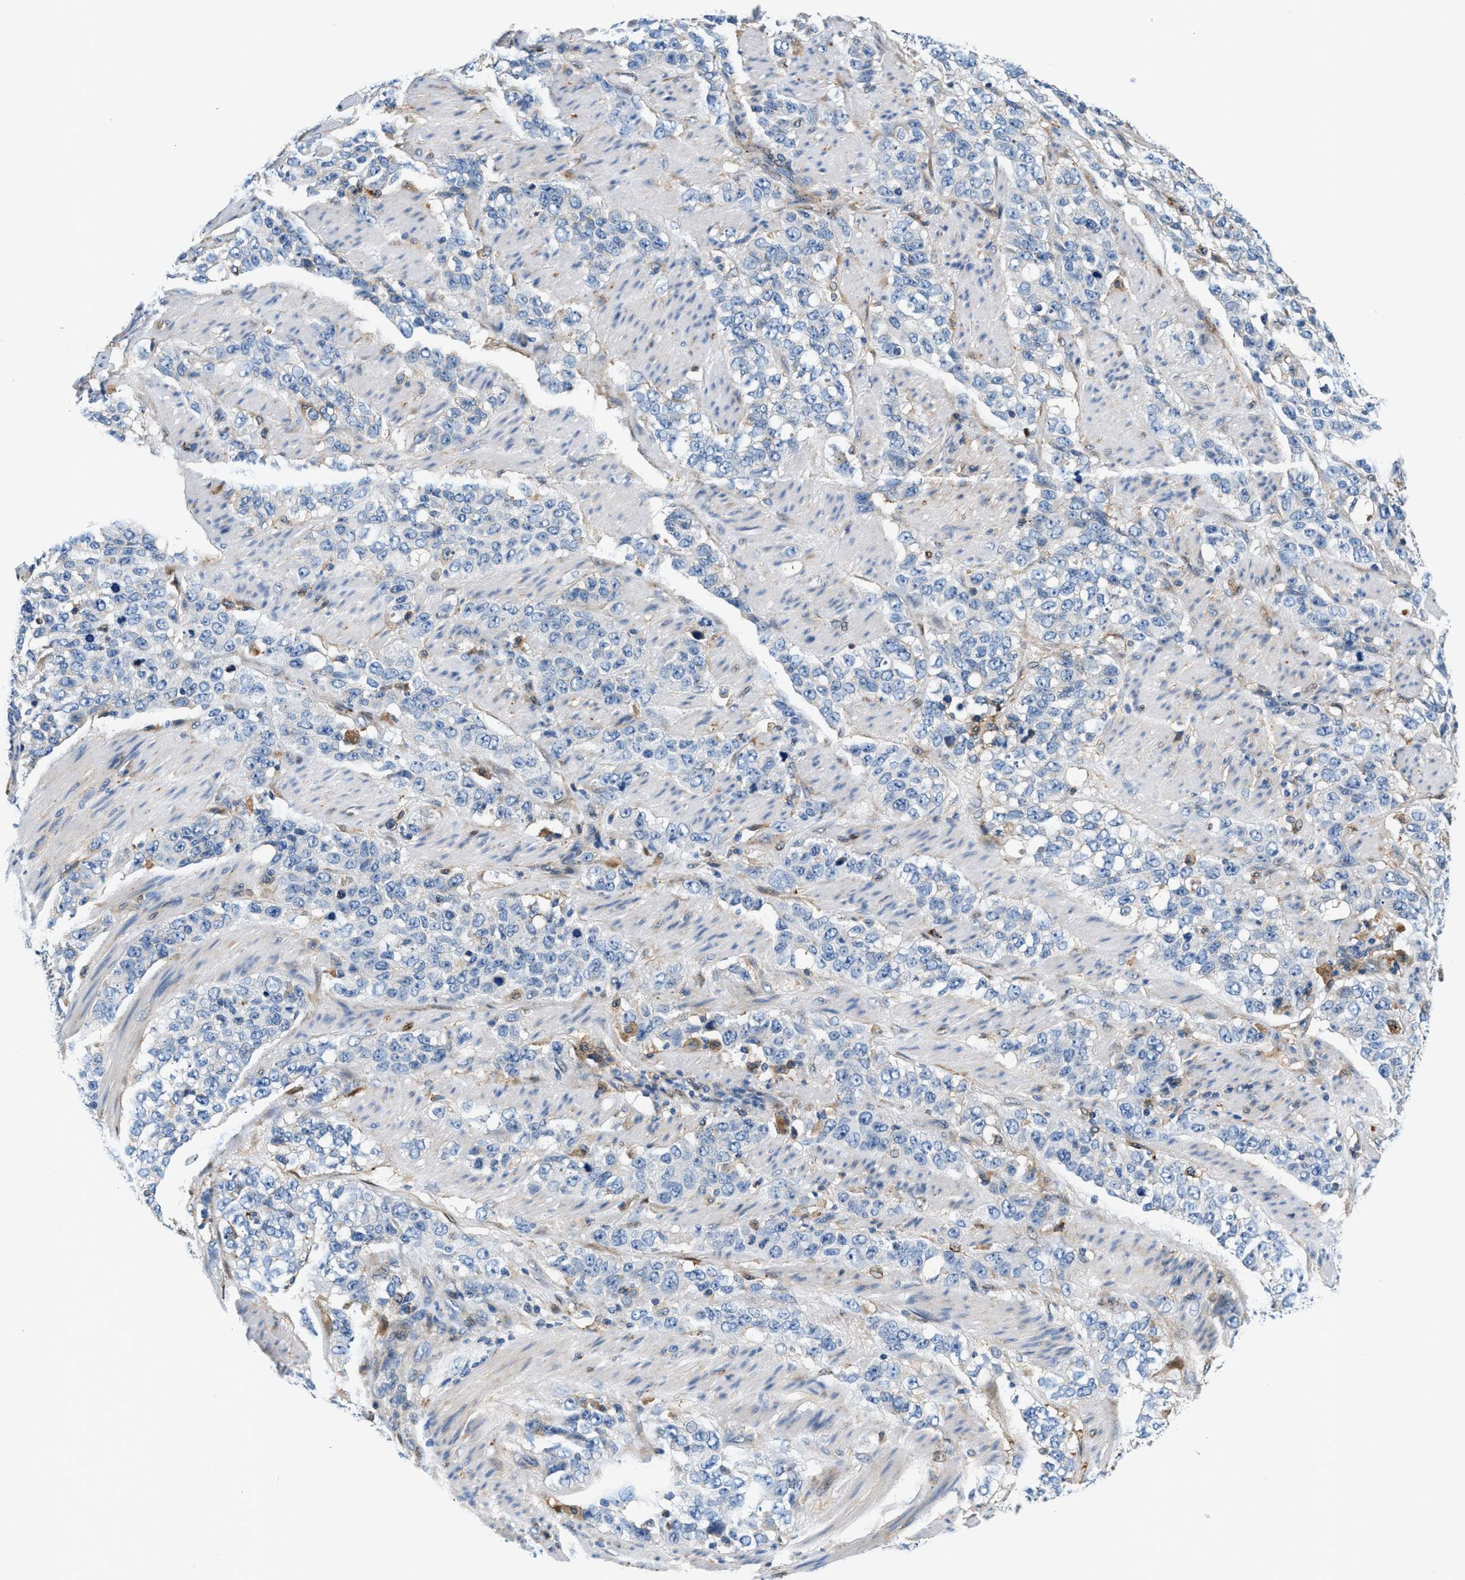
{"staining": {"intensity": "negative", "quantity": "none", "location": "none"}, "tissue": "stomach cancer", "cell_type": "Tumor cells", "image_type": "cancer", "snomed": [{"axis": "morphology", "description": "Adenocarcinoma, NOS"}, {"axis": "topography", "description": "Stomach"}], "caption": "There is no significant positivity in tumor cells of adenocarcinoma (stomach).", "gene": "SLFN11", "patient": {"sex": "male", "age": 48}}